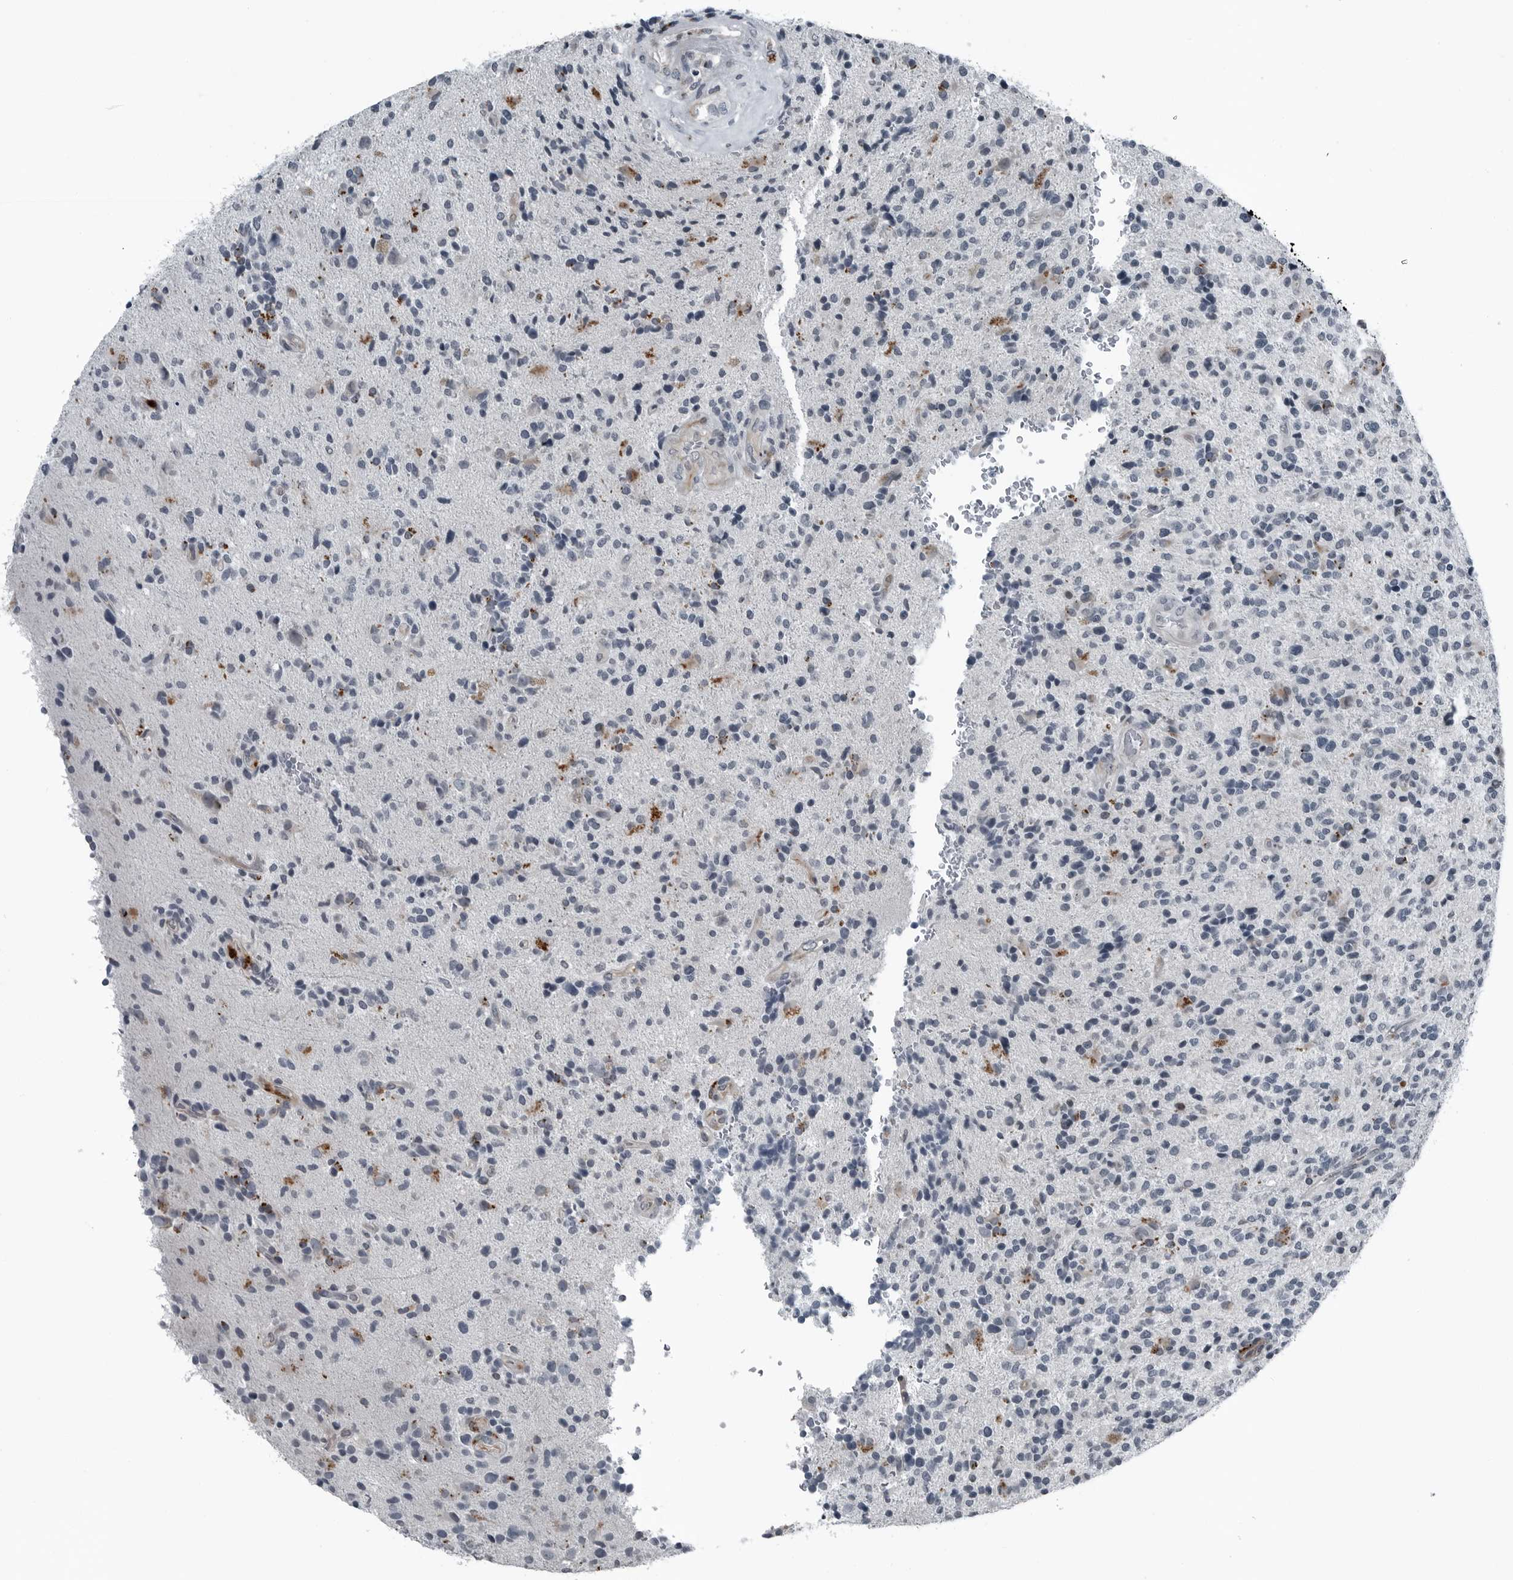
{"staining": {"intensity": "negative", "quantity": "none", "location": "none"}, "tissue": "glioma", "cell_type": "Tumor cells", "image_type": "cancer", "snomed": [{"axis": "morphology", "description": "Glioma, malignant, High grade"}, {"axis": "topography", "description": "Brain"}], "caption": "The image exhibits no significant expression in tumor cells of malignant high-grade glioma.", "gene": "GAK", "patient": {"sex": "male", "age": 72}}